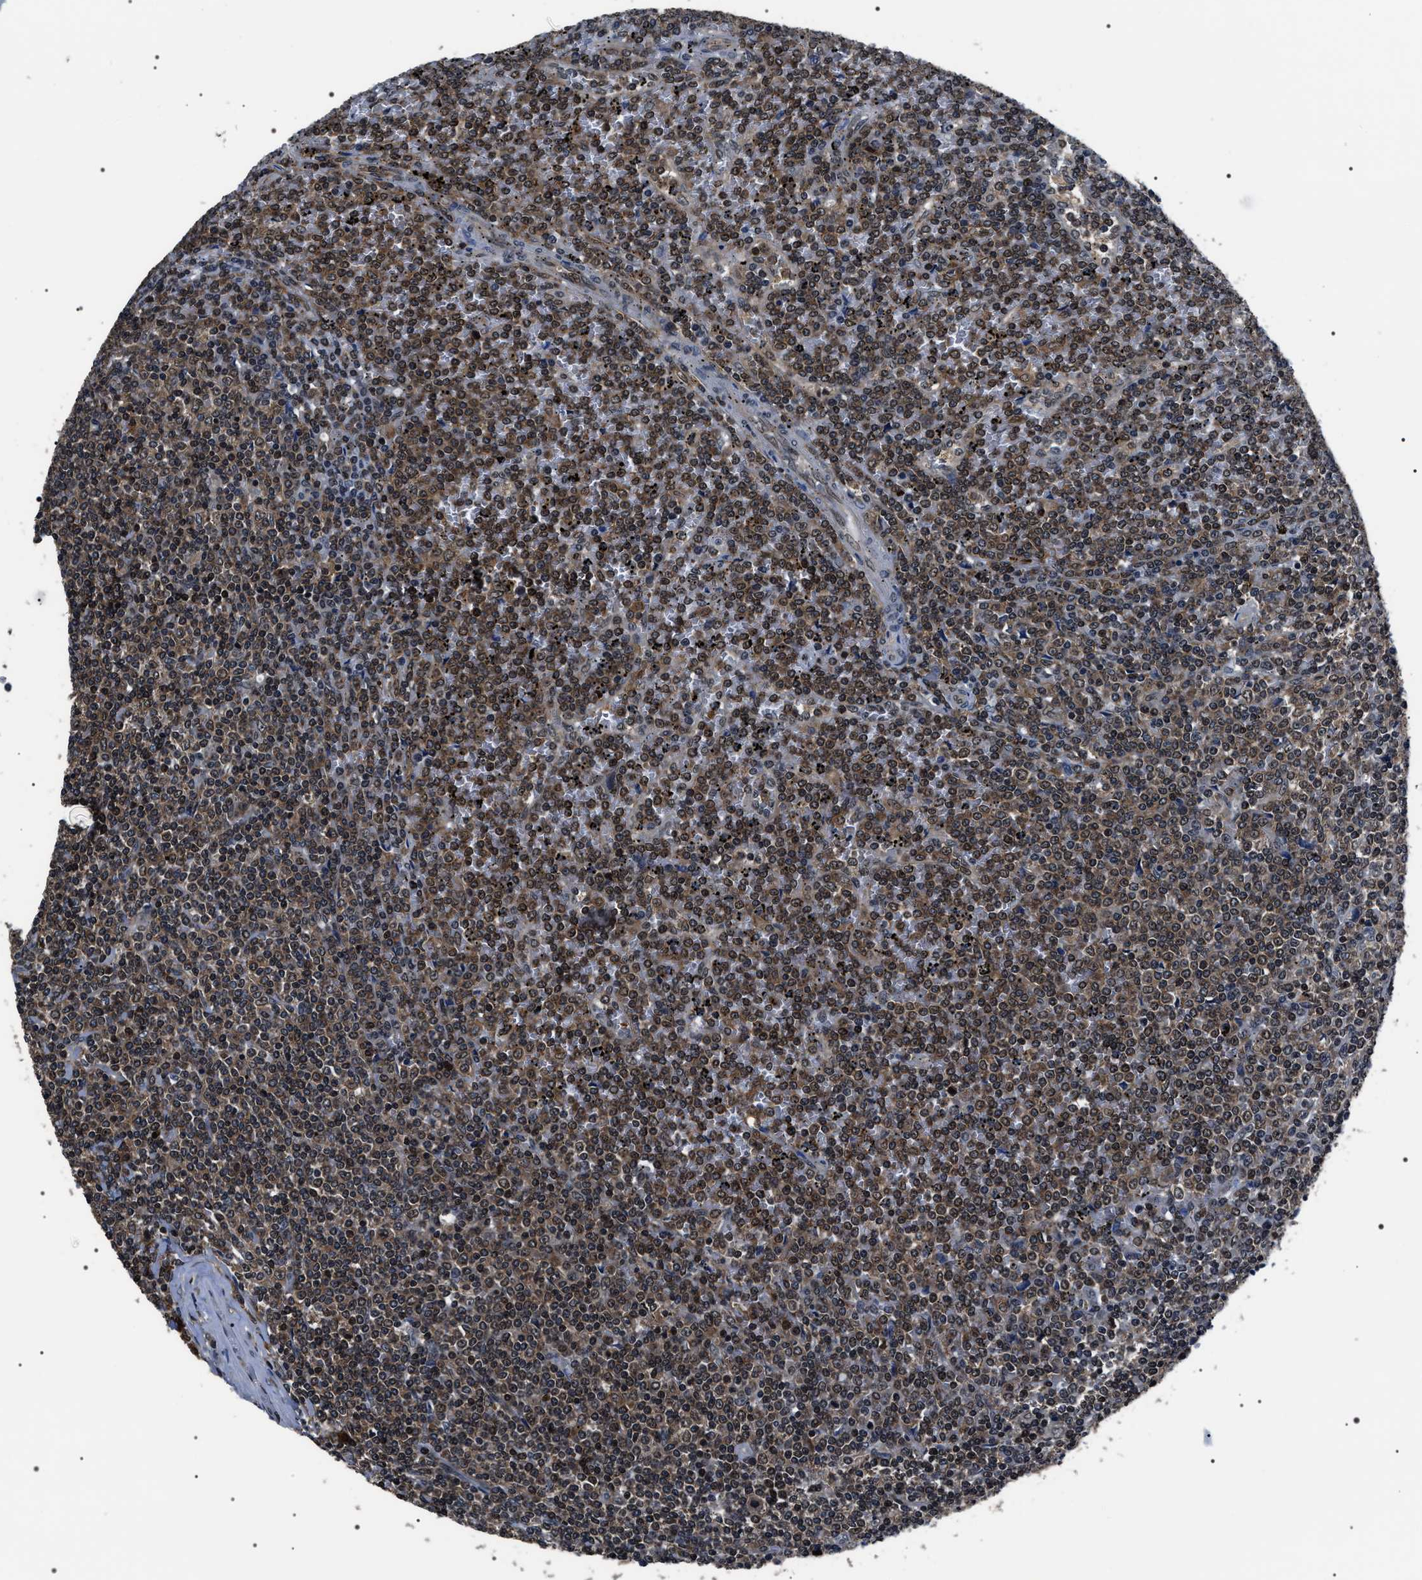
{"staining": {"intensity": "moderate", "quantity": ">75%", "location": "cytoplasmic/membranous,nuclear"}, "tissue": "lymphoma", "cell_type": "Tumor cells", "image_type": "cancer", "snomed": [{"axis": "morphology", "description": "Malignant lymphoma, non-Hodgkin's type, Low grade"}, {"axis": "topography", "description": "Spleen"}], "caption": "This histopathology image exhibits immunohistochemistry staining of human lymphoma, with medium moderate cytoplasmic/membranous and nuclear staining in about >75% of tumor cells.", "gene": "SIPA1", "patient": {"sex": "female", "age": 19}}